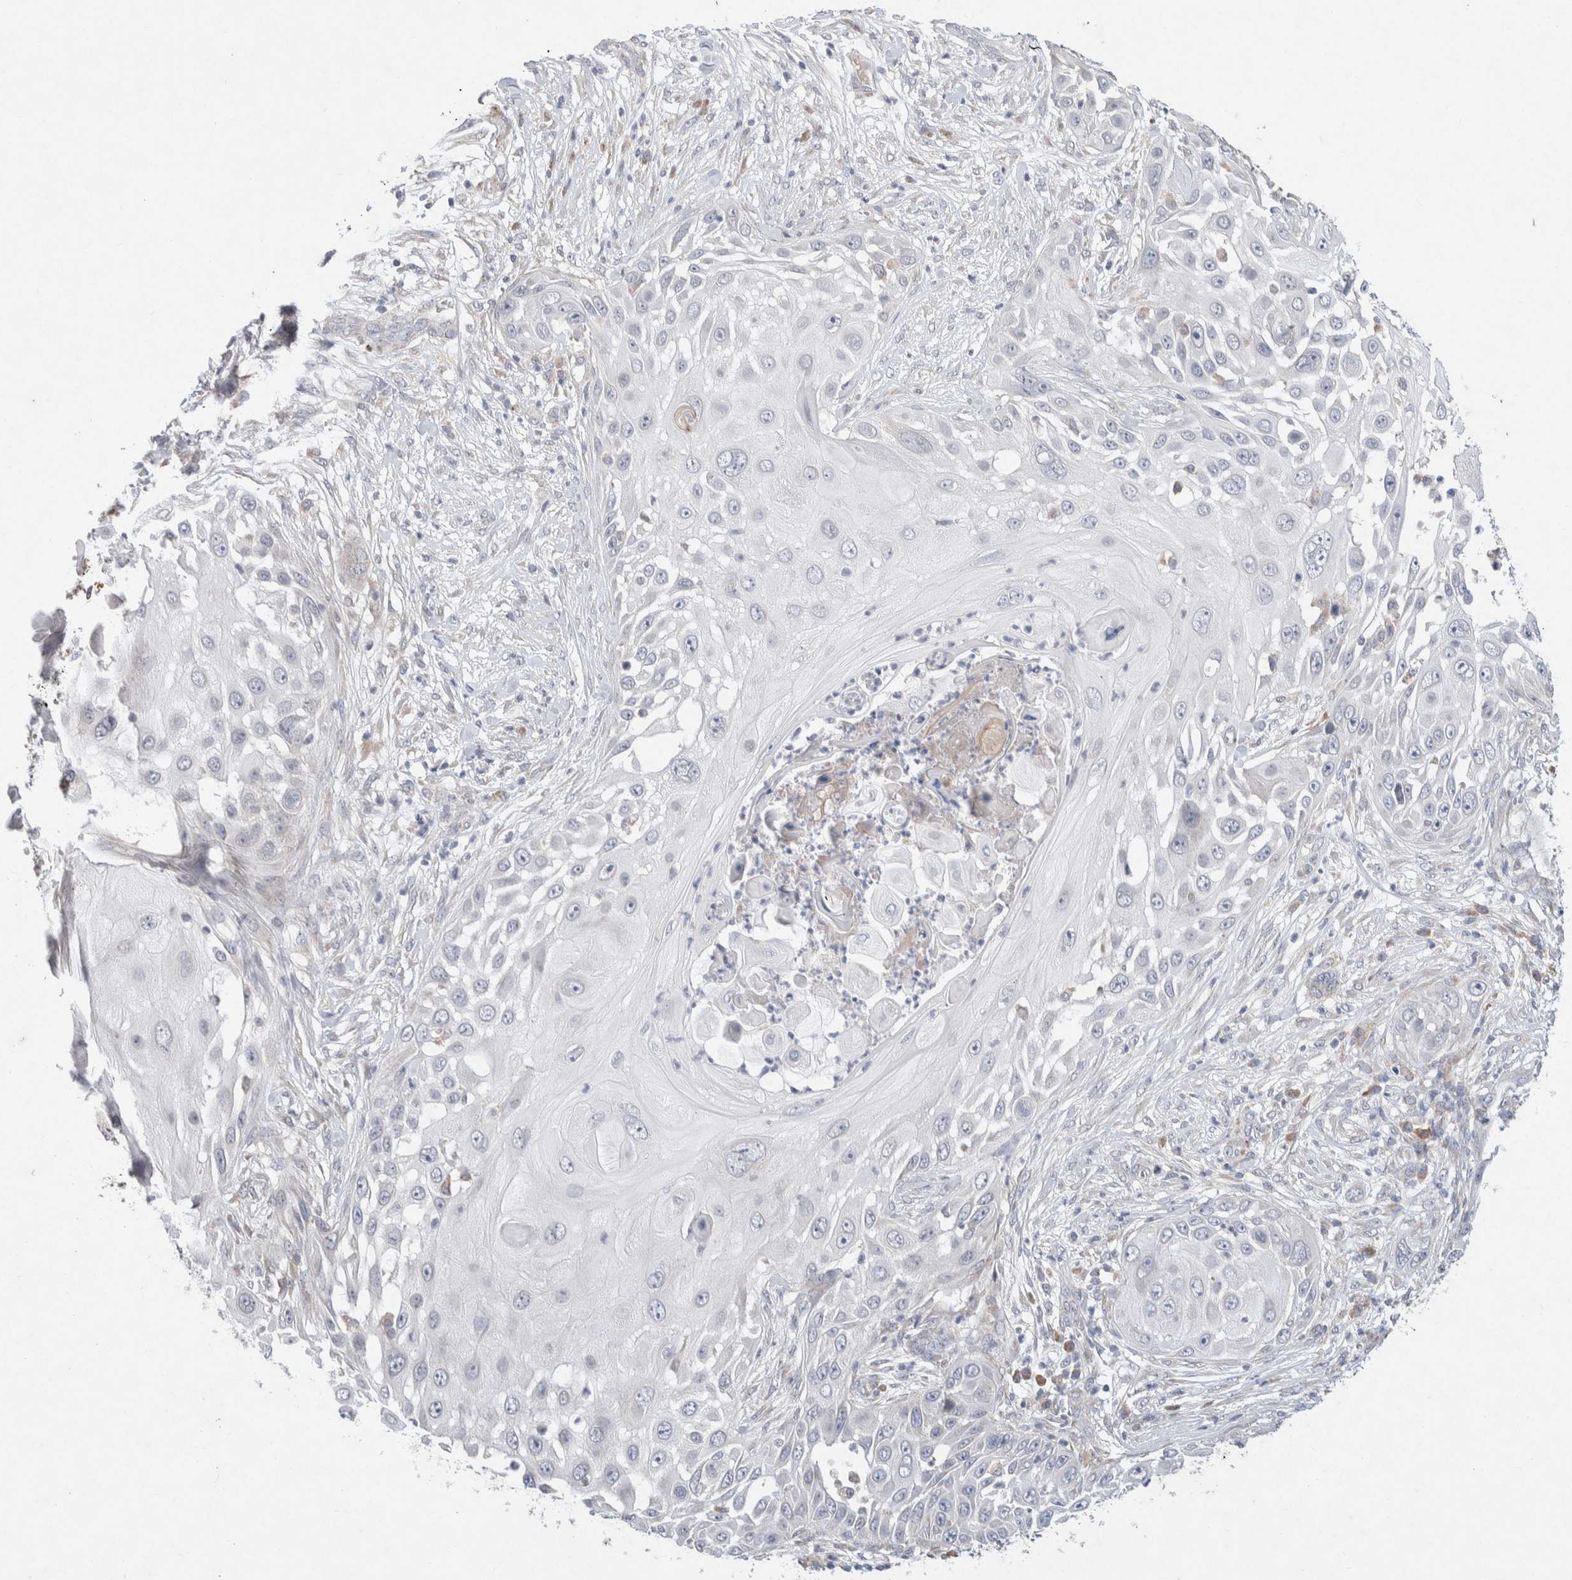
{"staining": {"intensity": "negative", "quantity": "none", "location": "none"}, "tissue": "skin cancer", "cell_type": "Tumor cells", "image_type": "cancer", "snomed": [{"axis": "morphology", "description": "Squamous cell carcinoma, NOS"}, {"axis": "topography", "description": "Skin"}], "caption": "This micrograph is of squamous cell carcinoma (skin) stained with immunohistochemistry to label a protein in brown with the nuclei are counter-stained blue. There is no staining in tumor cells.", "gene": "CMTM4", "patient": {"sex": "female", "age": 44}}